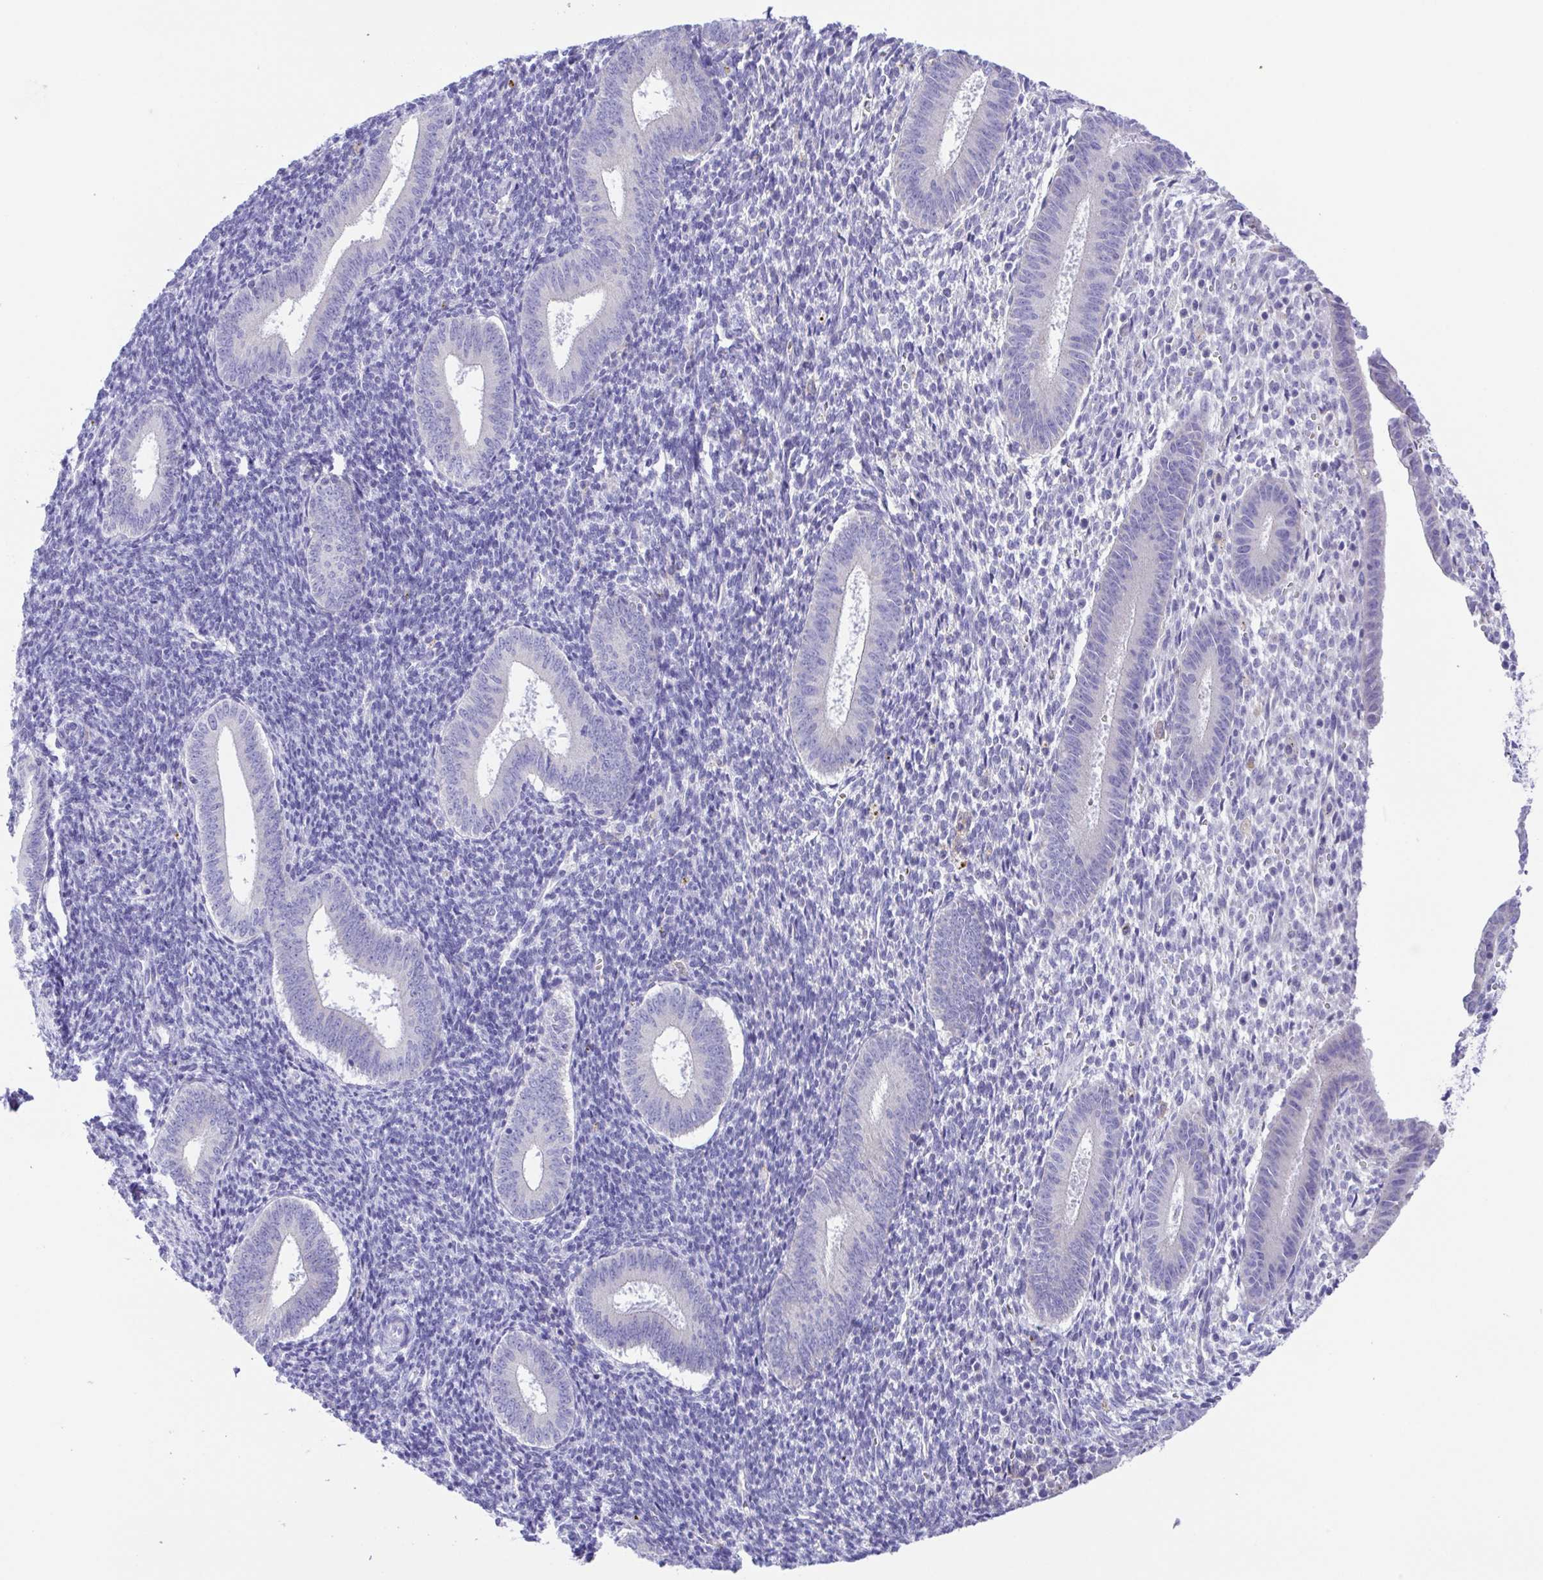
{"staining": {"intensity": "negative", "quantity": "none", "location": "none"}, "tissue": "endometrium", "cell_type": "Cells in endometrial stroma", "image_type": "normal", "snomed": [{"axis": "morphology", "description": "Normal tissue, NOS"}, {"axis": "topography", "description": "Endometrium"}], "caption": "Protein analysis of benign endometrium shows no significant positivity in cells in endometrial stroma.", "gene": "CD72", "patient": {"sex": "female", "age": 25}}